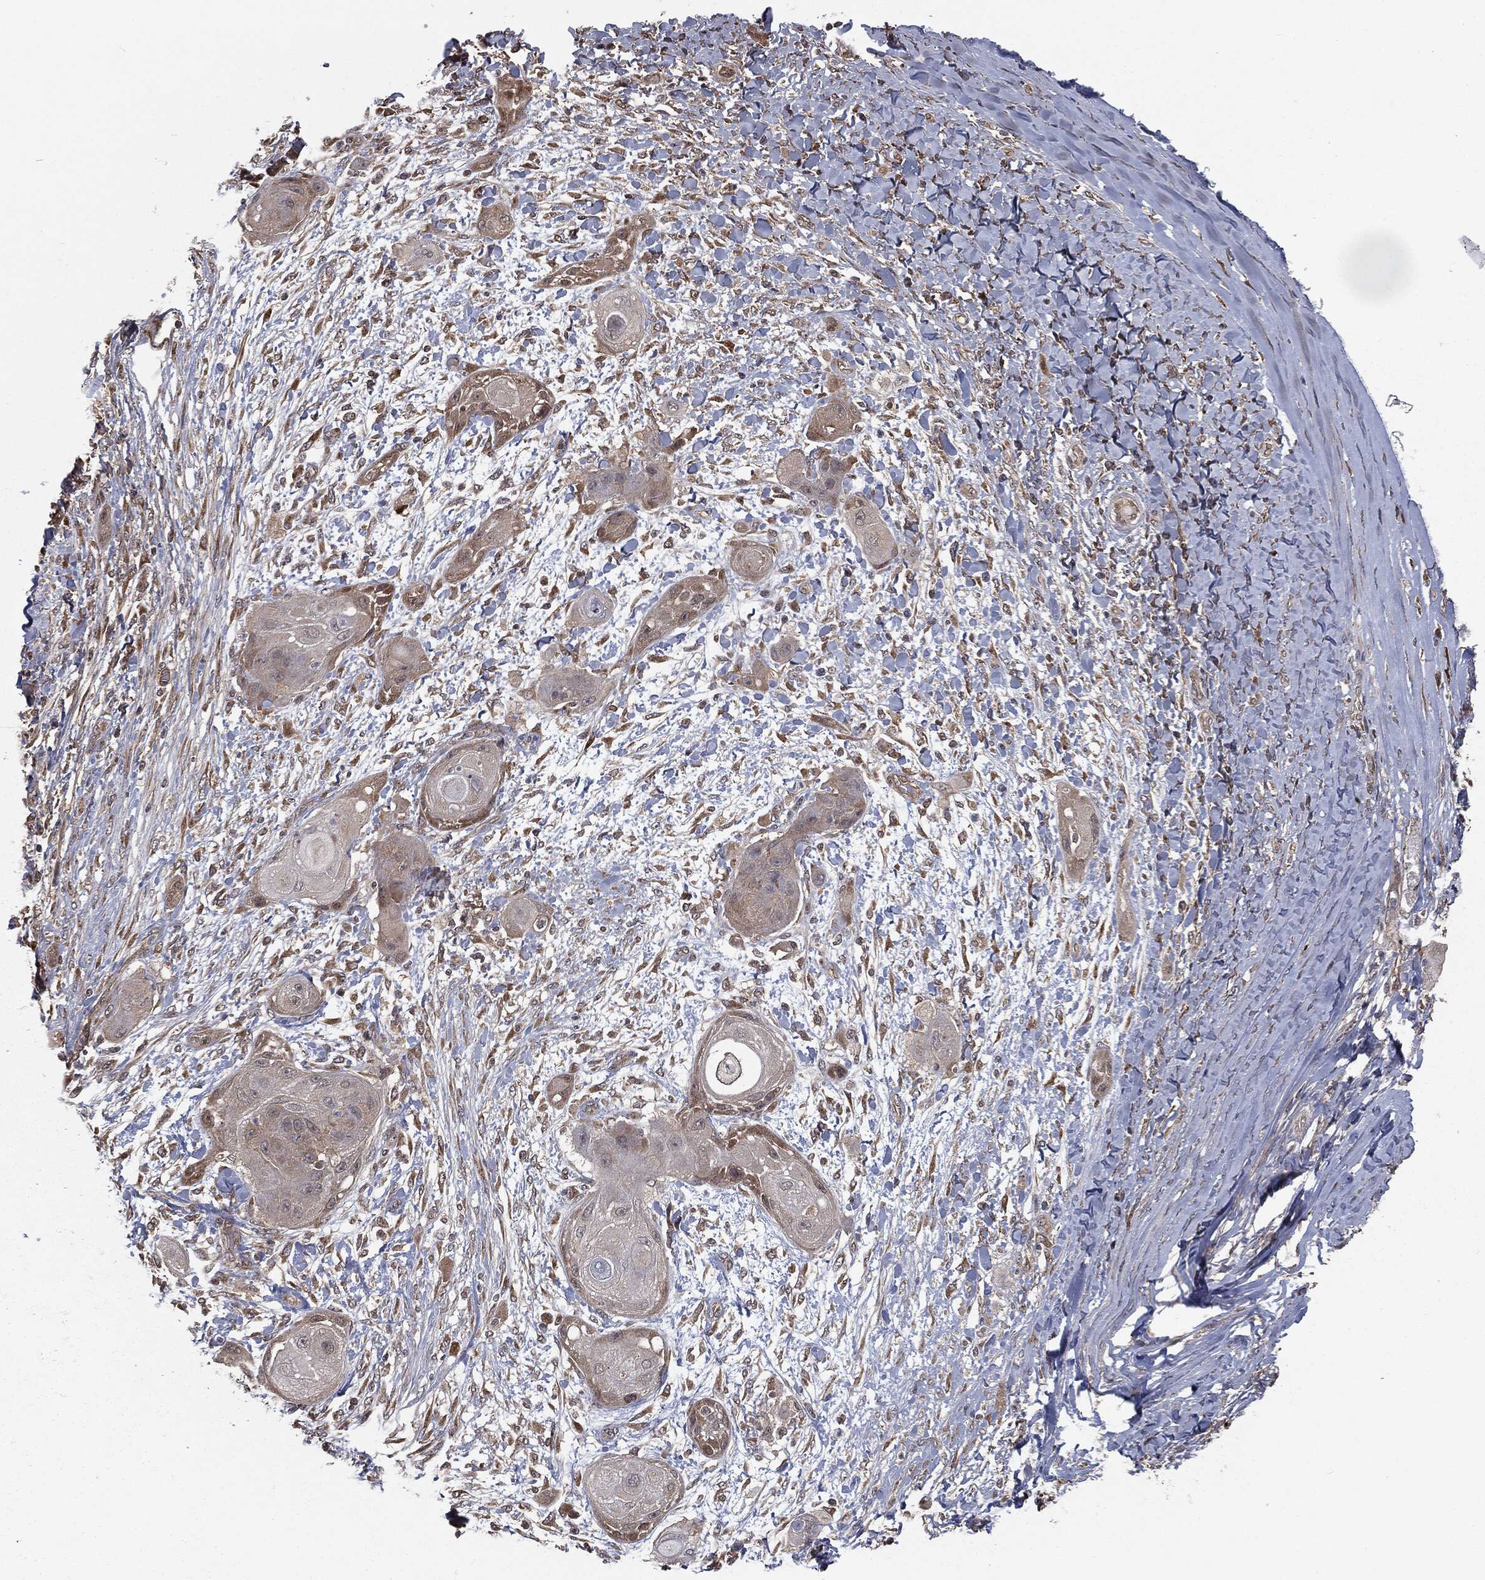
{"staining": {"intensity": "negative", "quantity": "none", "location": "none"}, "tissue": "skin cancer", "cell_type": "Tumor cells", "image_type": "cancer", "snomed": [{"axis": "morphology", "description": "Squamous cell carcinoma, NOS"}, {"axis": "topography", "description": "Skin"}], "caption": "An image of skin cancer (squamous cell carcinoma) stained for a protein exhibits no brown staining in tumor cells.", "gene": "FBXO7", "patient": {"sex": "male", "age": 62}}